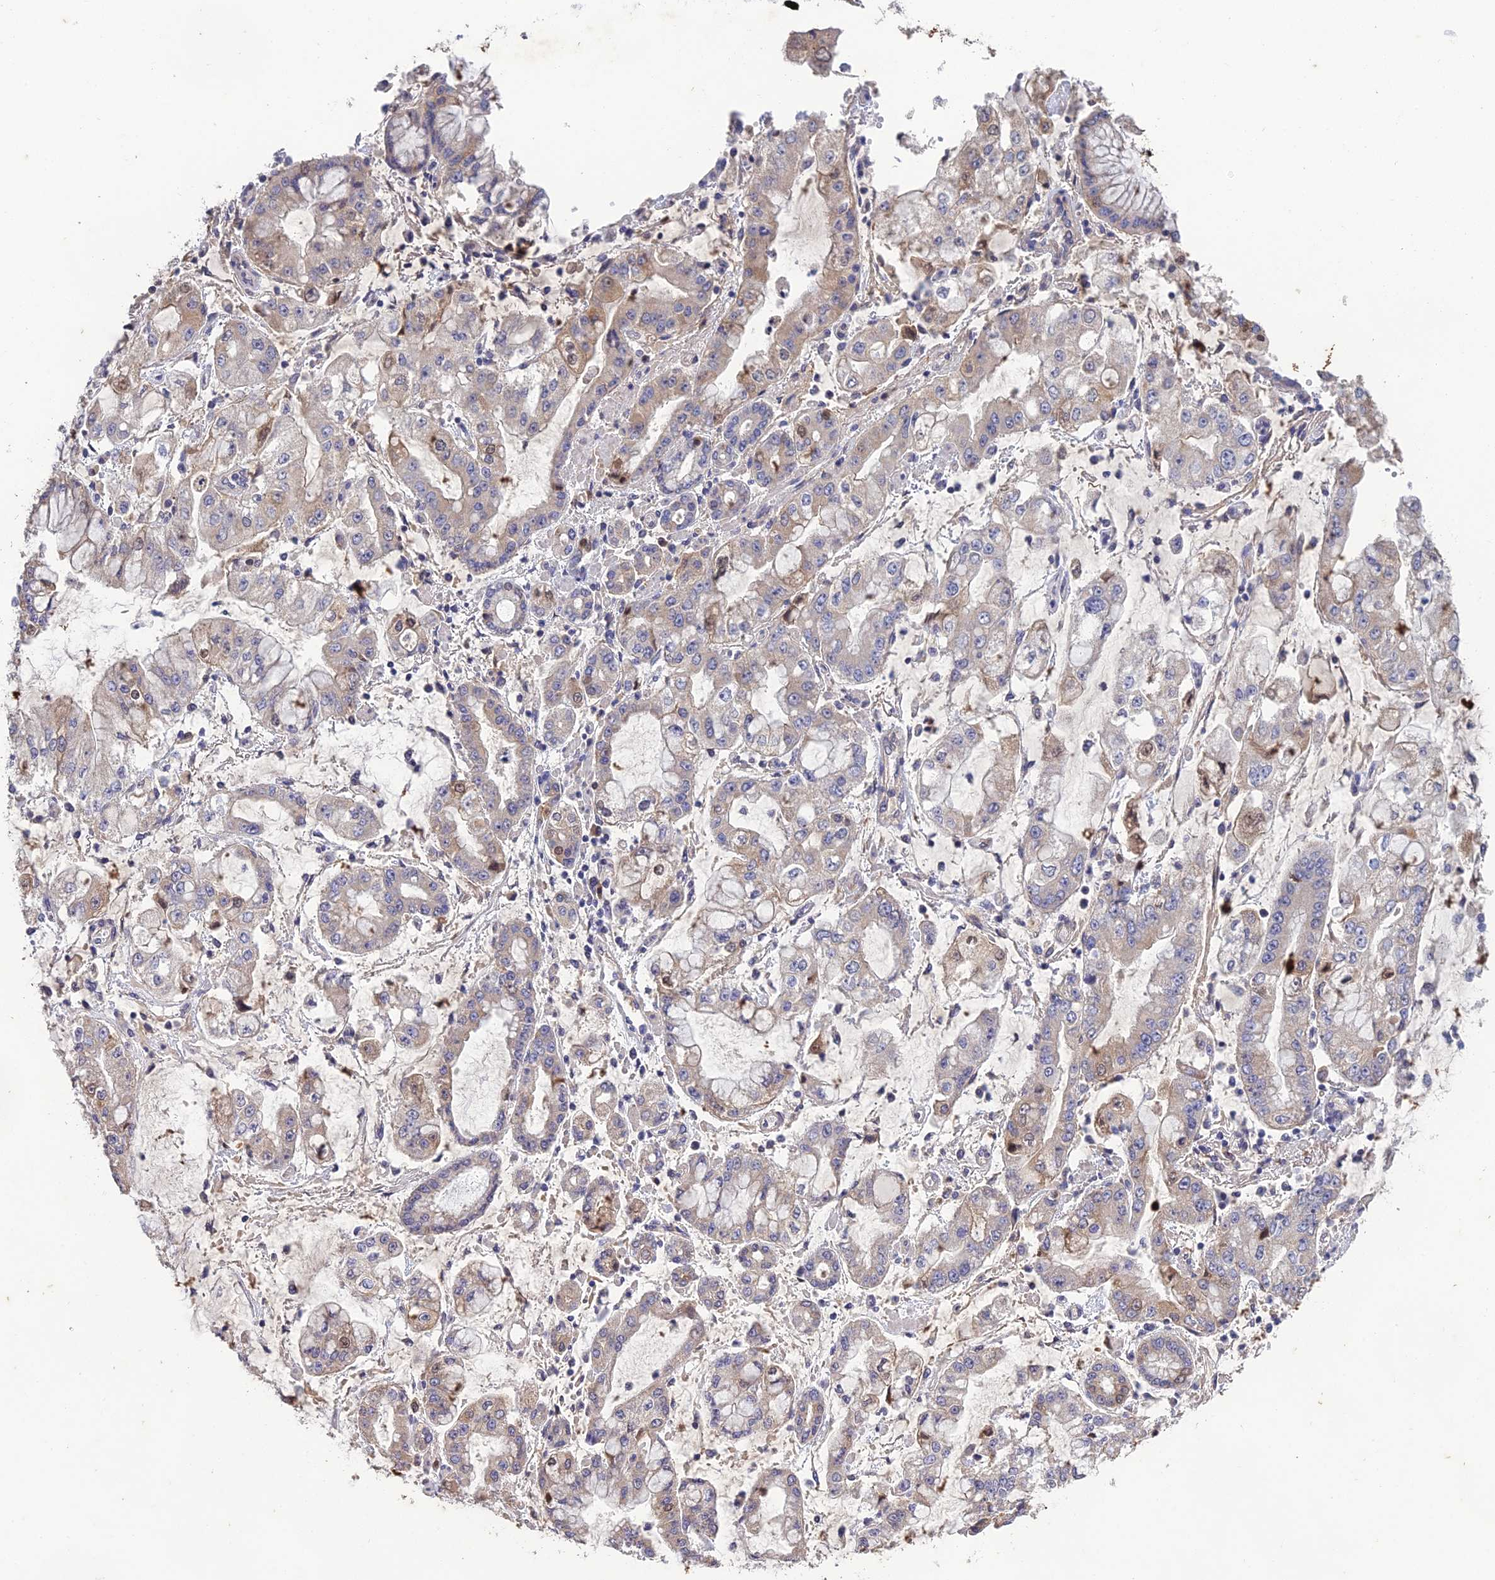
{"staining": {"intensity": "weak", "quantity": "<25%", "location": "cytoplasmic/membranous"}, "tissue": "stomach cancer", "cell_type": "Tumor cells", "image_type": "cancer", "snomed": [{"axis": "morphology", "description": "Adenocarcinoma, NOS"}, {"axis": "topography", "description": "Stomach"}], "caption": "Immunohistochemistry of human stomach cancer exhibits no staining in tumor cells. (Immunohistochemistry (ihc), brightfield microscopy, high magnification).", "gene": "SLC39A13", "patient": {"sex": "male", "age": 76}}